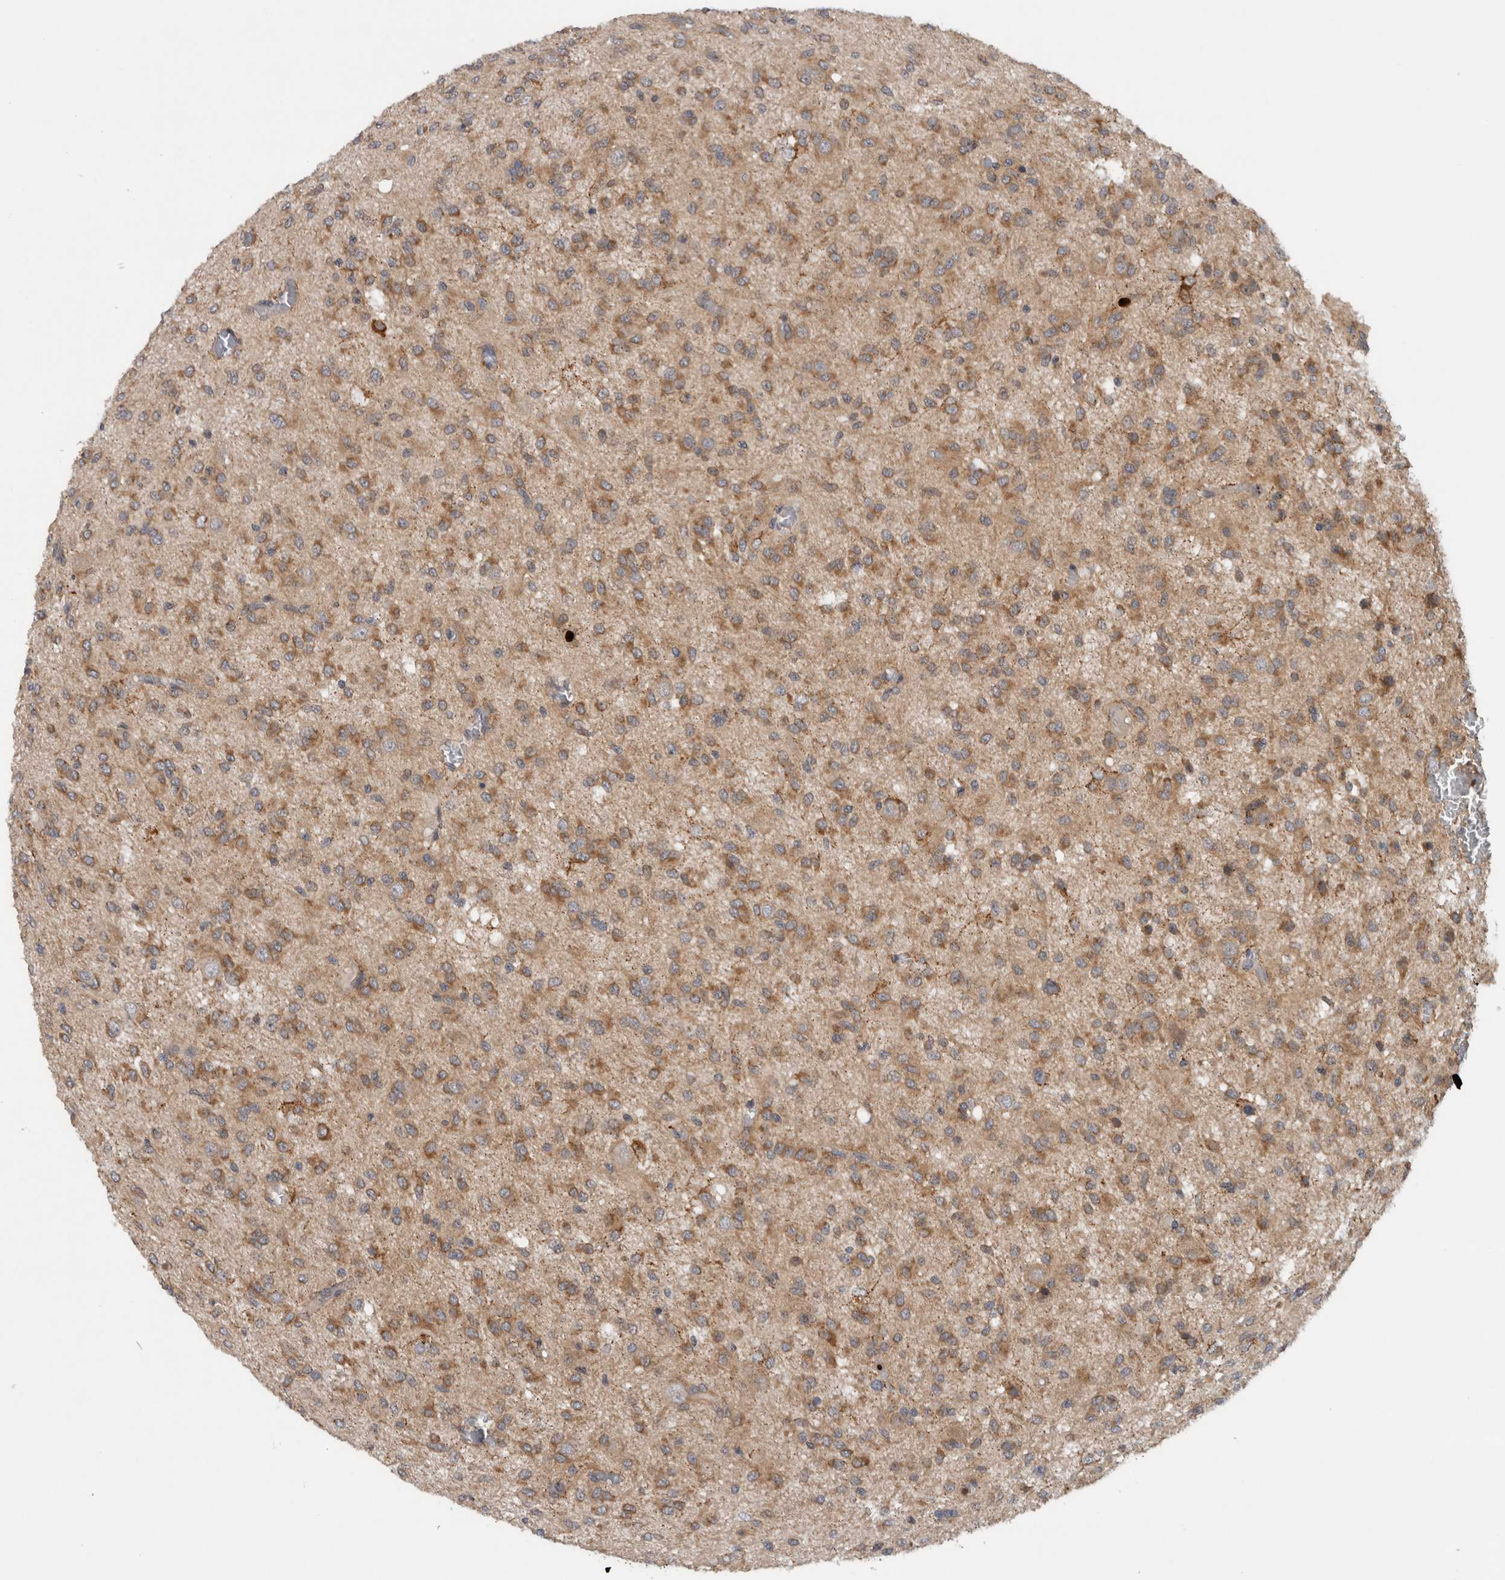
{"staining": {"intensity": "moderate", "quantity": ">75%", "location": "cytoplasmic/membranous"}, "tissue": "glioma", "cell_type": "Tumor cells", "image_type": "cancer", "snomed": [{"axis": "morphology", "description": "Glioma, malignant, High grade"}, {"axis": "topography", "description": "Brain"}], "caption": "Immunohistochemistry staining of high-grade glioma (malignant), which reveals medium levels of moderate cytoplasmic/membranous positivity in approximately >75% of tumor cells indicating moderate cytoplasmic/membranous protein expression. The staining was performed using DAB (3,3'-diaminobenzidine) (brown) for protein detection and nuclei were counterstained in hematoxylin (blue).", "gene": "PDCD2", "patient": {"sex": "female", "age": 59}}